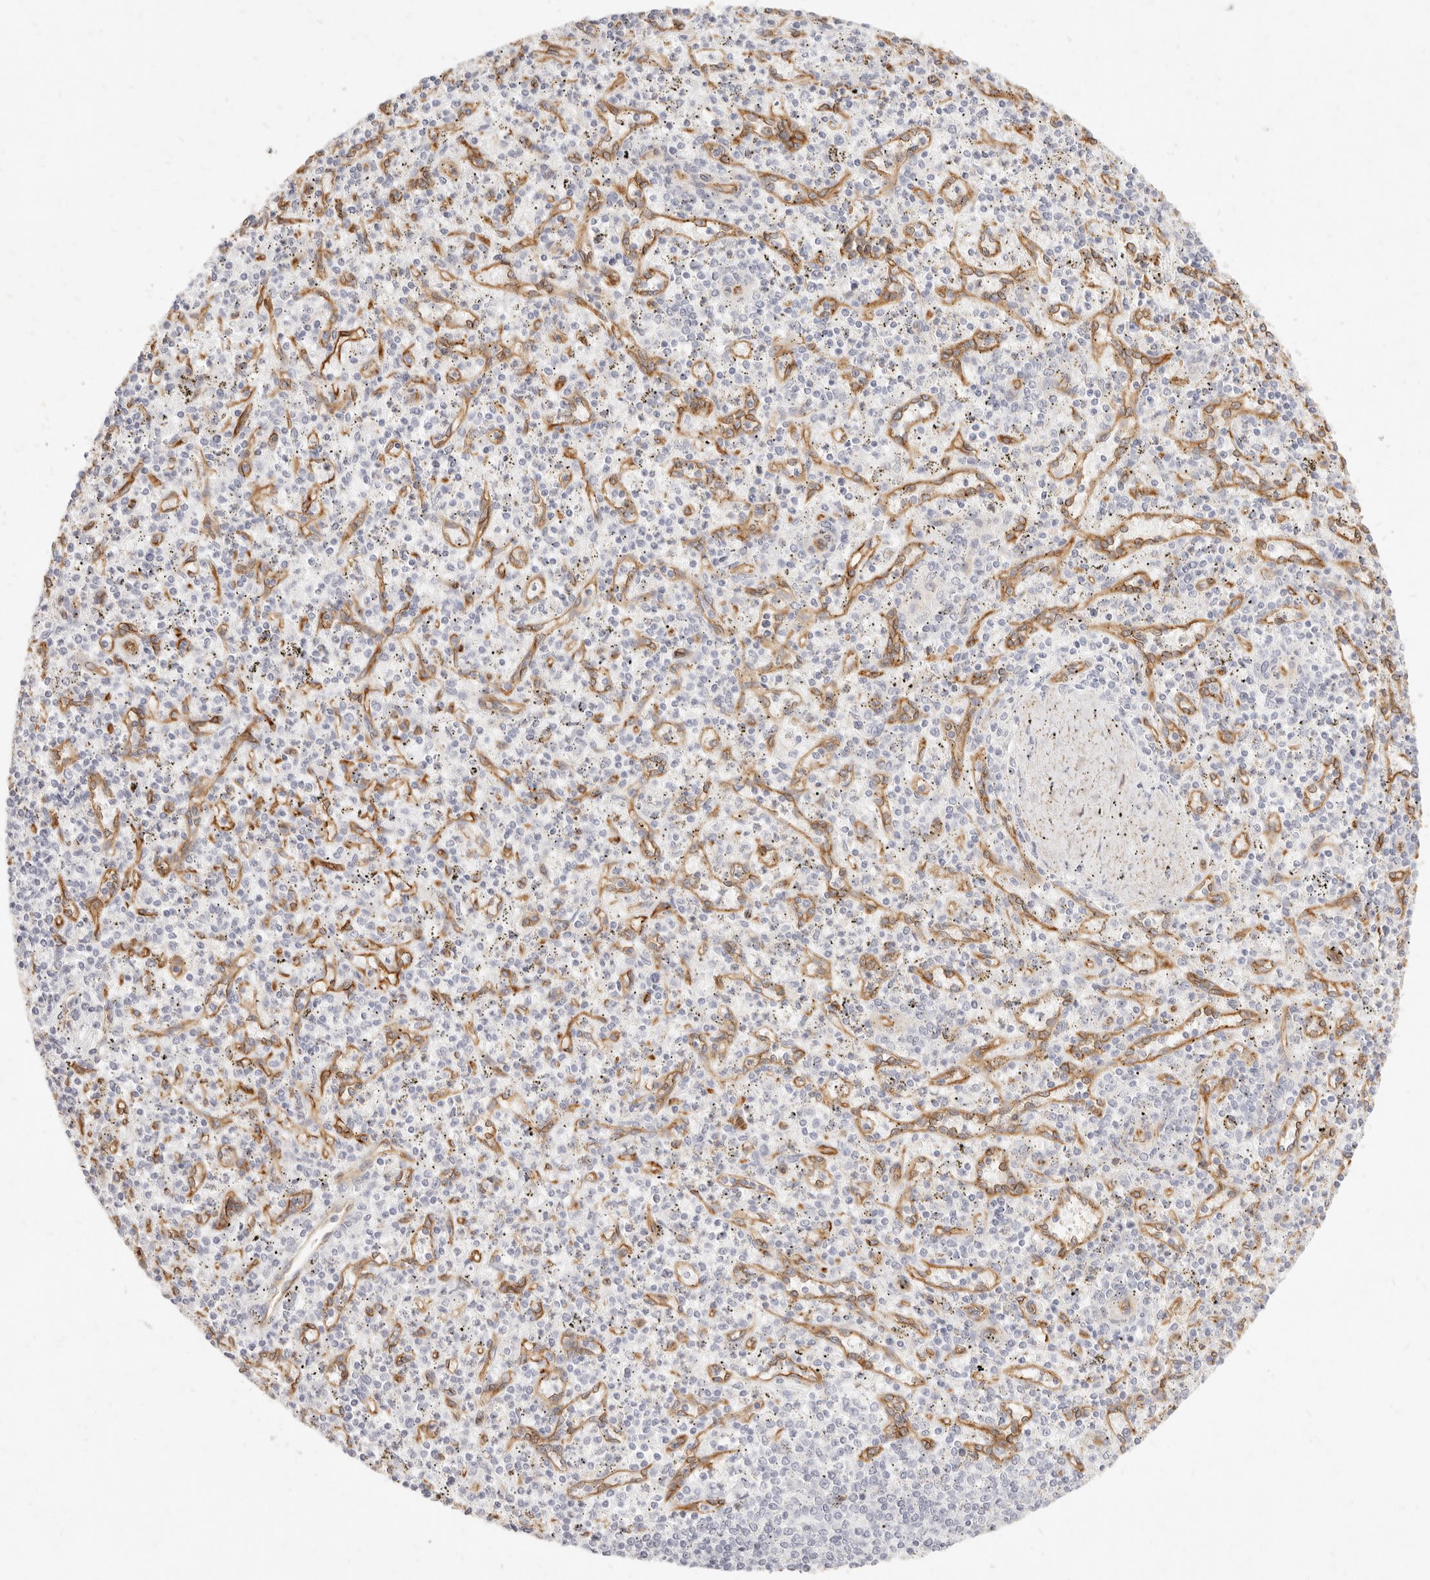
{"staining": {"intensity": "negative", "quantity": "none", "location": "none"}, "tissue": "spleen", "cell_type": "Cells in red pulp", "image_type": "normal", "snomed": [{"axis": "morphology", "description": "Normal tissue, NOS"}, {"axis": "topography", "description": "Spleen"}], "caption": "Unremarkable spleen was stained to show a protein in brown. There is no significant positivity in cells in red pulp. (DAB (3,3'-diaminobenzidine) immunohistochemistry (IHC) with hematoxylin counter stain).", "gene": "NUS1", "patient": {"sex": "male", "age": 72}}